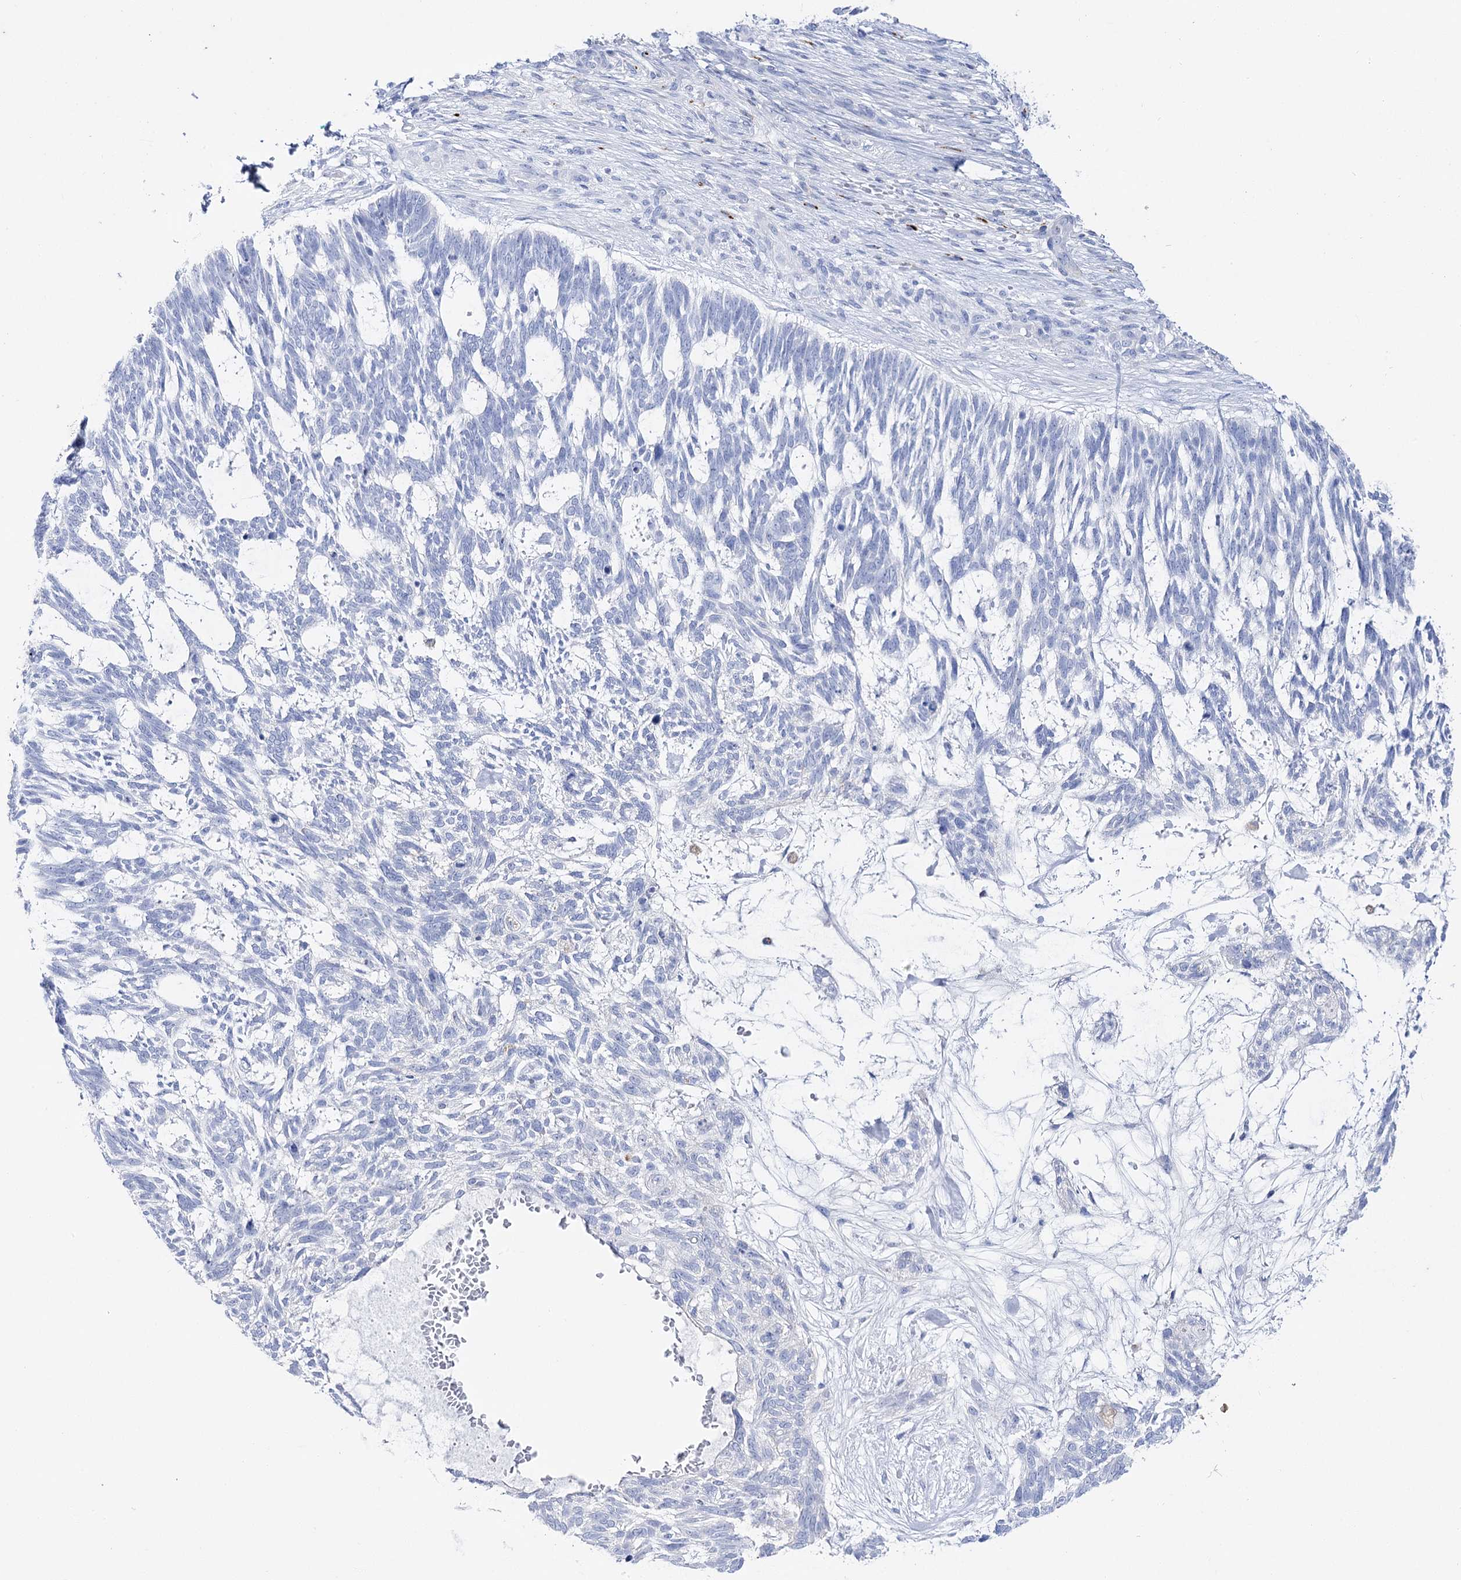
{"staining": {"intensity": "negative", "quantity": "none", "location": "none"}, "tissue": "skin cancer", "cell_type": "Tumor cells", "image_type": "cancer", "snomed": [{"axis": "morphology", "description": "Basal cell carcinoma"}, {"axis": "topography", "description": "Skin"}], "caption": "A micrograph of skin cancer stained for a protein shows no brown staining in tumor cells.", "gene": "SLC3A1", "patient": {"sex": "male", "age": 88}}